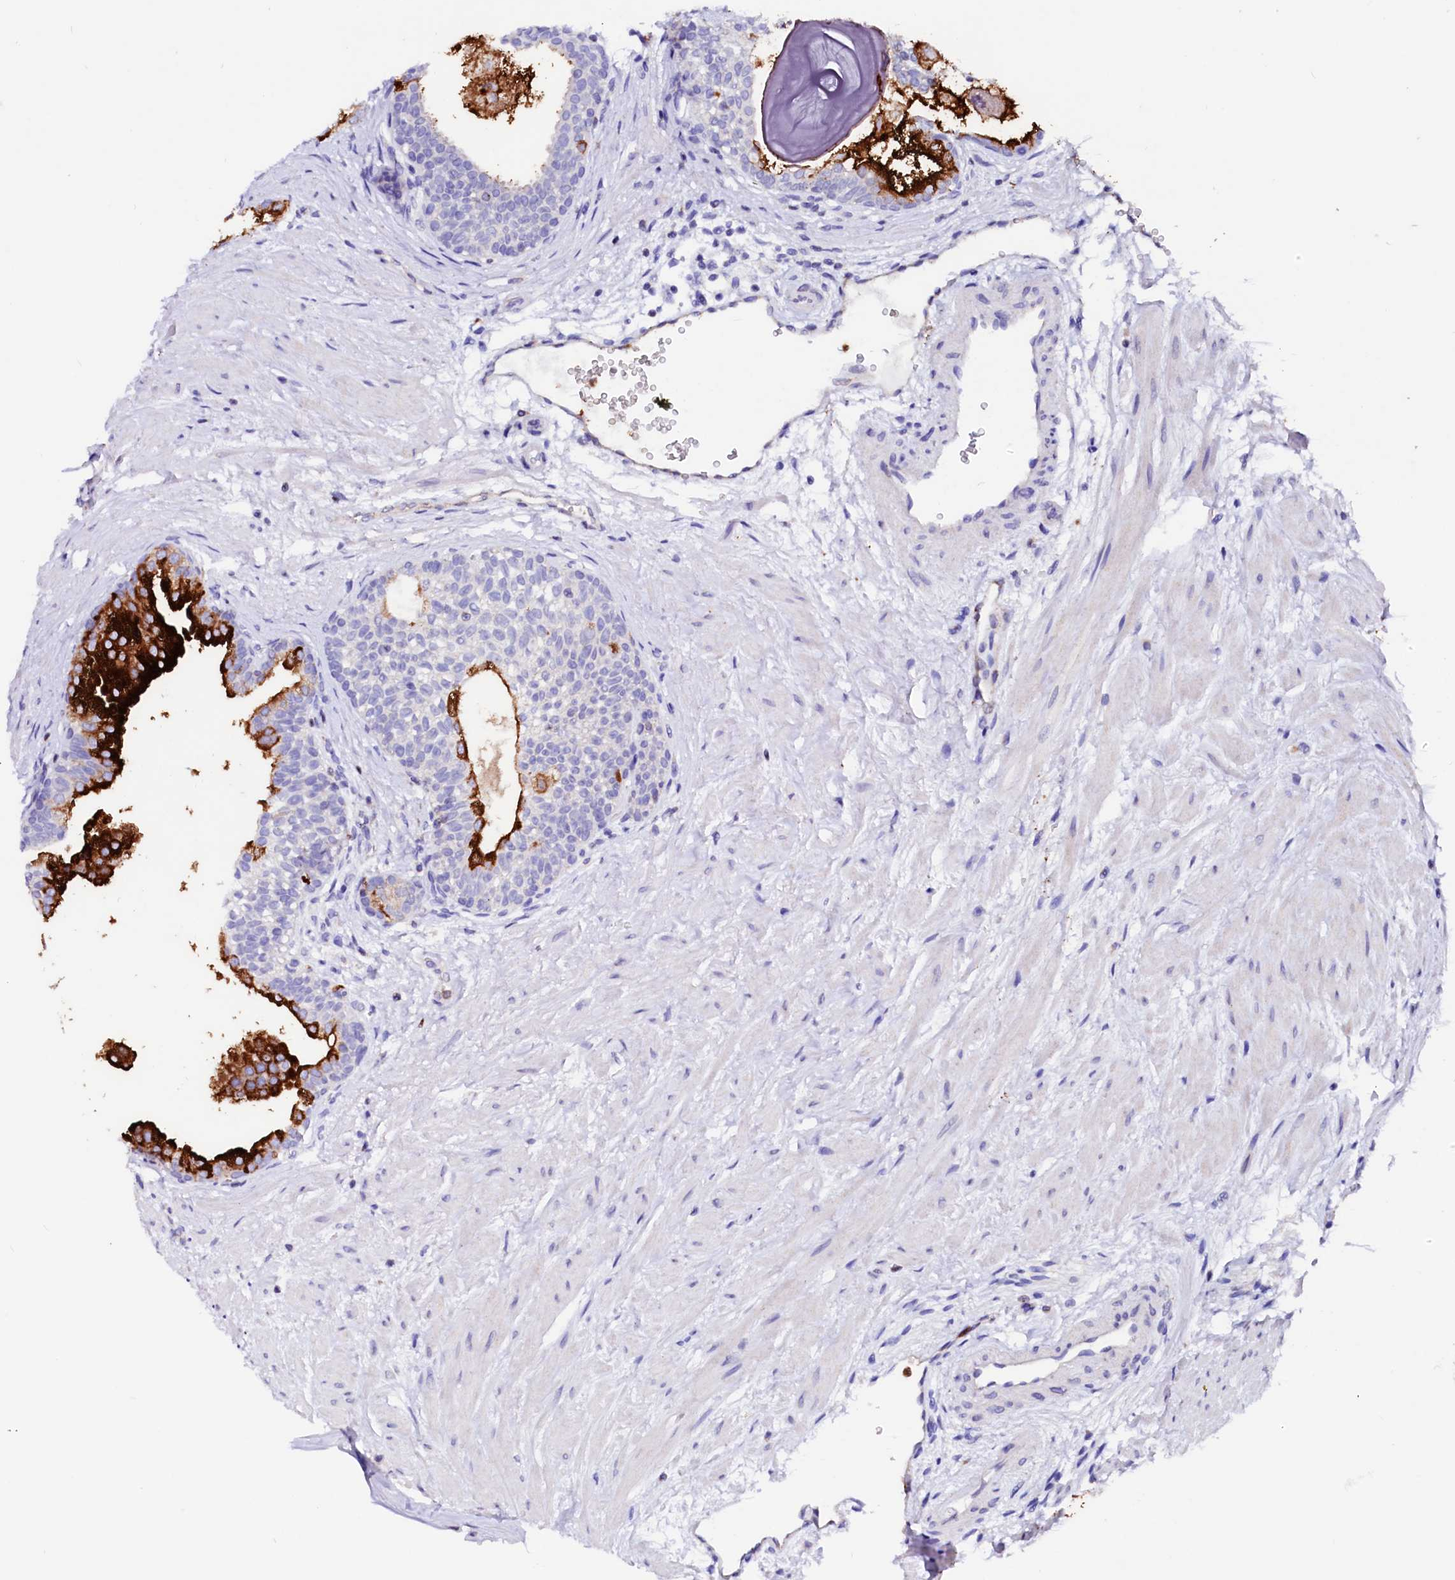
{"staining": {"intensity": "strong", "quantity": "25%-75%", "location": "cytoplasmic/membranous"}, "tissue": "prostate", "cell_type": "Glandular cells", "image_type": "normal", "snomed": [{"axis": "morphology", "description": "Normal tissue, NOS"}, {"axis": "topography", "description": "Prostate"}], "caption": "The image shows immunohistochemical staining of normal prostate. There is strong cytoplasmic/membranous staining is identified in about 25%-75% of glandular cells. The staining is performed using DAB (3,3'-diaminobenzidine) brown chromogen to label protein expression. The nuclei are counter-stained blue using hematoxylin.", "gene": "RAB27A", "patient": {"sex": "male", "age": 48}}